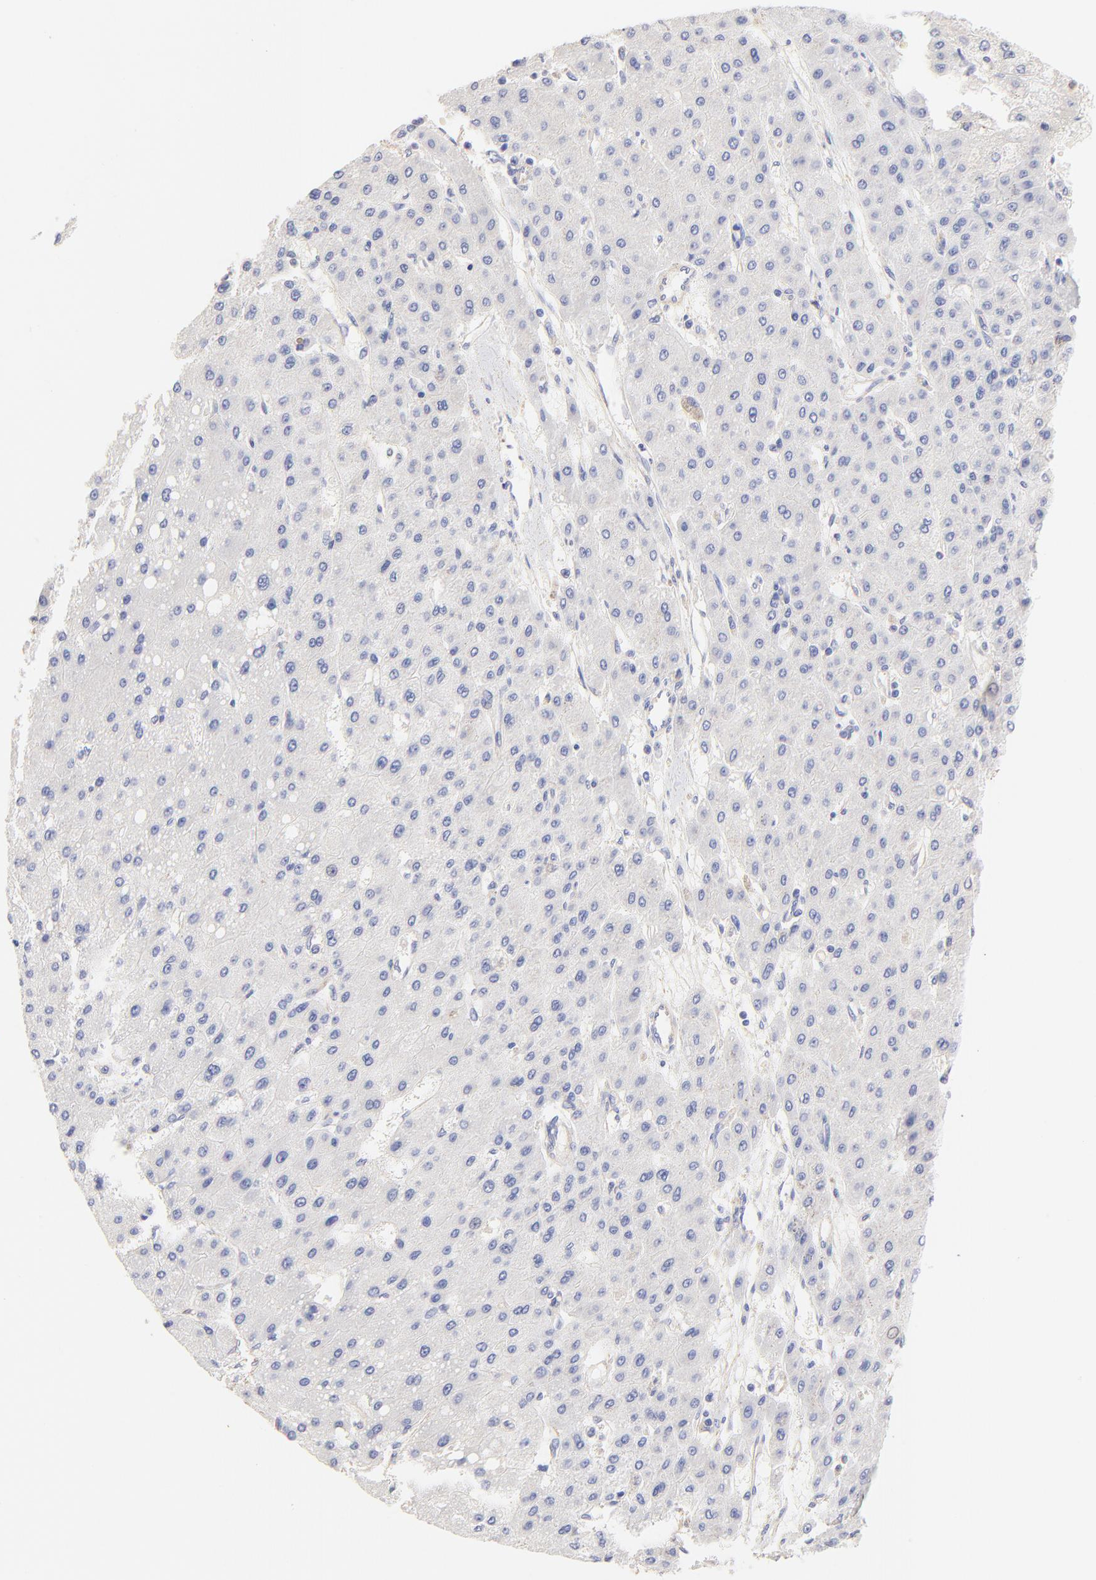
{"staining": {"intensity": "negative", "quantity": "none", "location": "none"}, "tissue": "liver cancer", "cell_type": "Tumor cells", "image_type": "cancer", "snomed": [{"axis": "morphology", "description": "Carcinoma, Hepatocellular, NOS"}, {"axis": "topography", "description": "Liver"}], "caption": "There is no significant positivity in tumor cells of hepatocellular carcinoma (liver). (Stains: DAB immunohistochemistry (IHC) with hematoxylin counter stain, Microscopy: brightfield microscopy at high magnification).", "gene": "ACTRT1", "patient": {"sex": "female", "age": 52}}